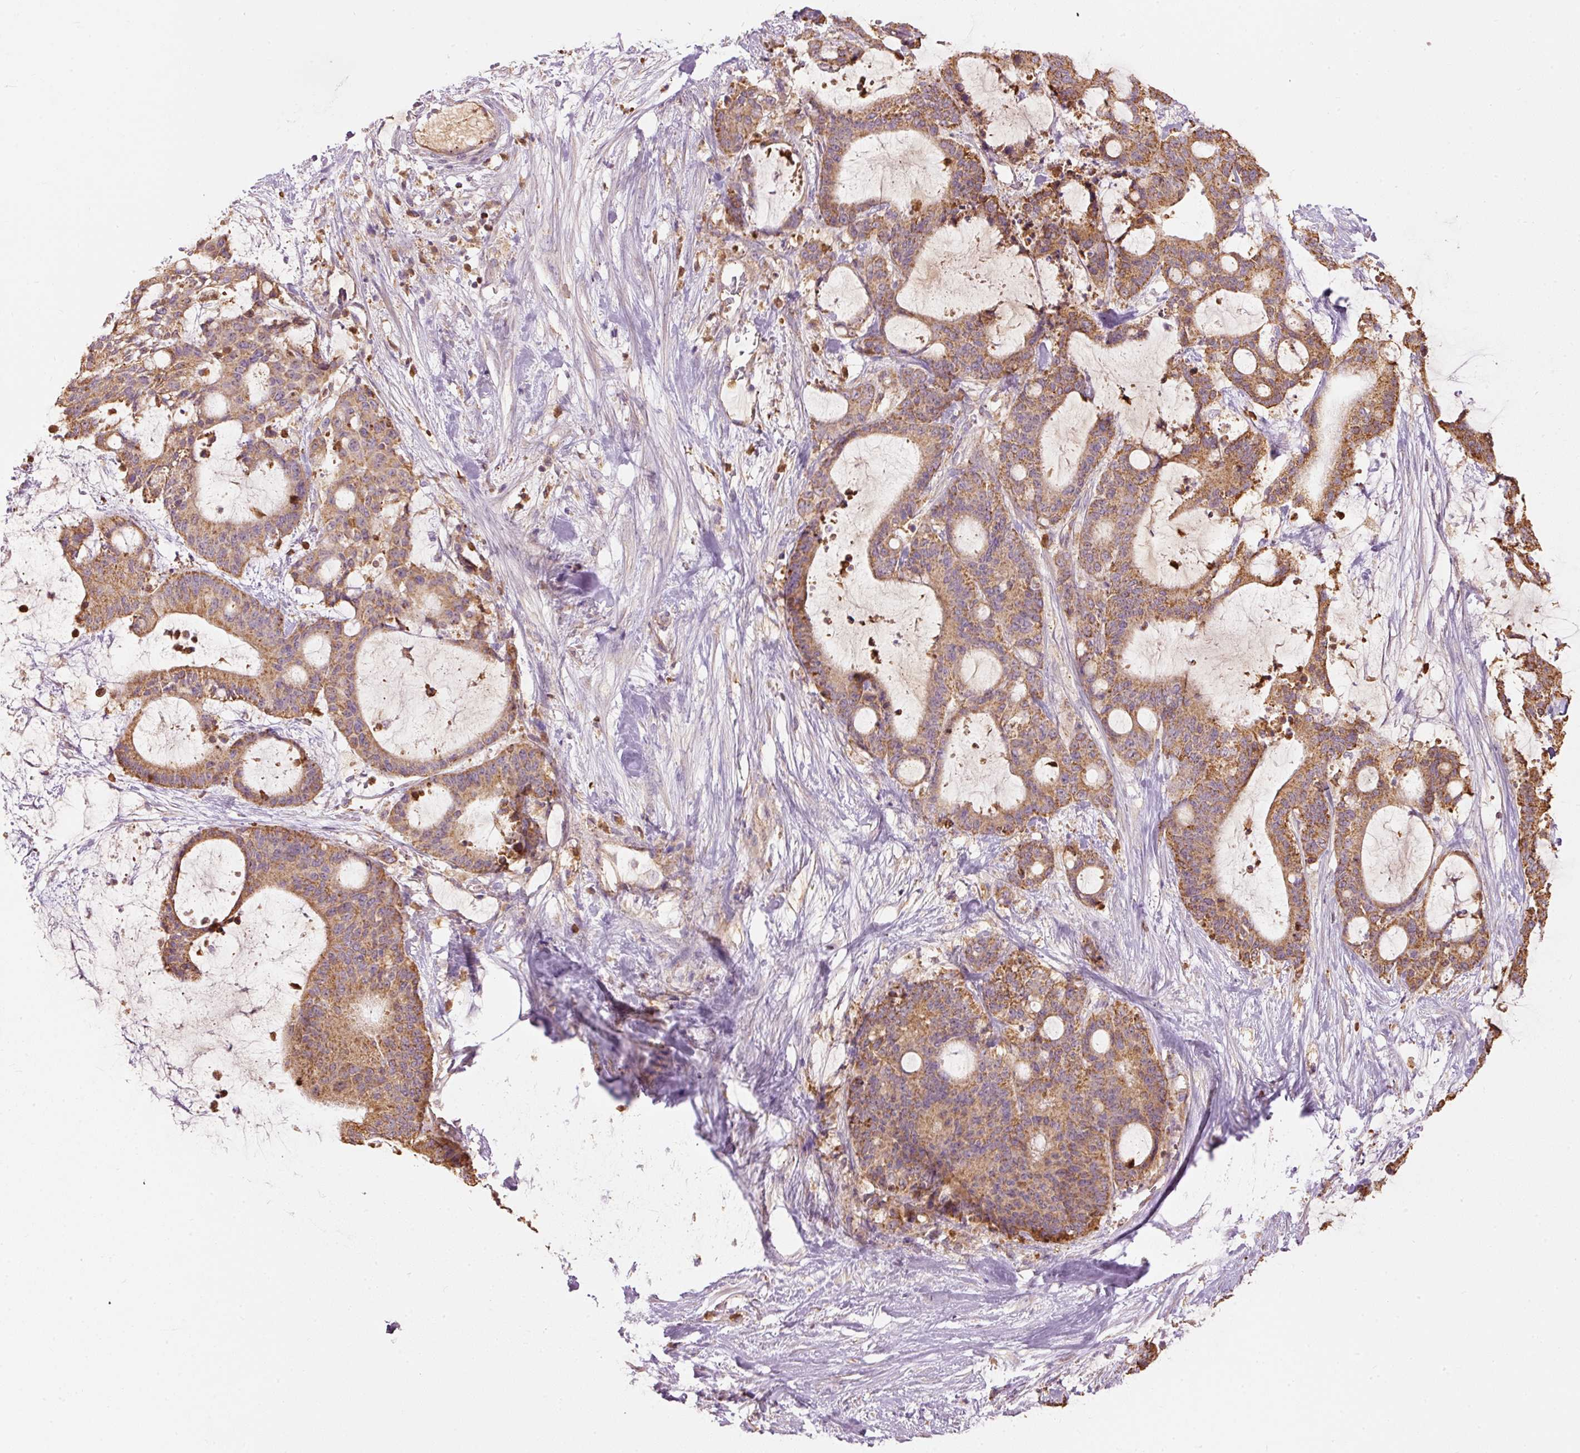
{"staining": {"intensity": "moderate", "quantity": ">75%", "location": "cytoplasmic/membranous"}, "tissue": "liver cancer", "cell_type": "Tumor cells", "image_type": "cancer", "snomed": [{"axis": "morphology", "description": "Normal tissue, NOS"}, {"axis": "morphology", "description": "Cholangiocarcinoma"}, {"axis": "topography", "description": "Liver"}, {"axis": "topography", "description": "Peripheral nerve tissue"}], "caption": "Immunohistochemistry (DAB) staining of human liver cancer reveals moderate cytoplasmic/membranous protein staining in about >75% of tumor cells. Using DAB (brown) and hematoxylin (blue) stains, captured at high magnification using brightfield microscopy.", "gene": "PSENEN", "patient": {"sex": "female", "age": 73}}